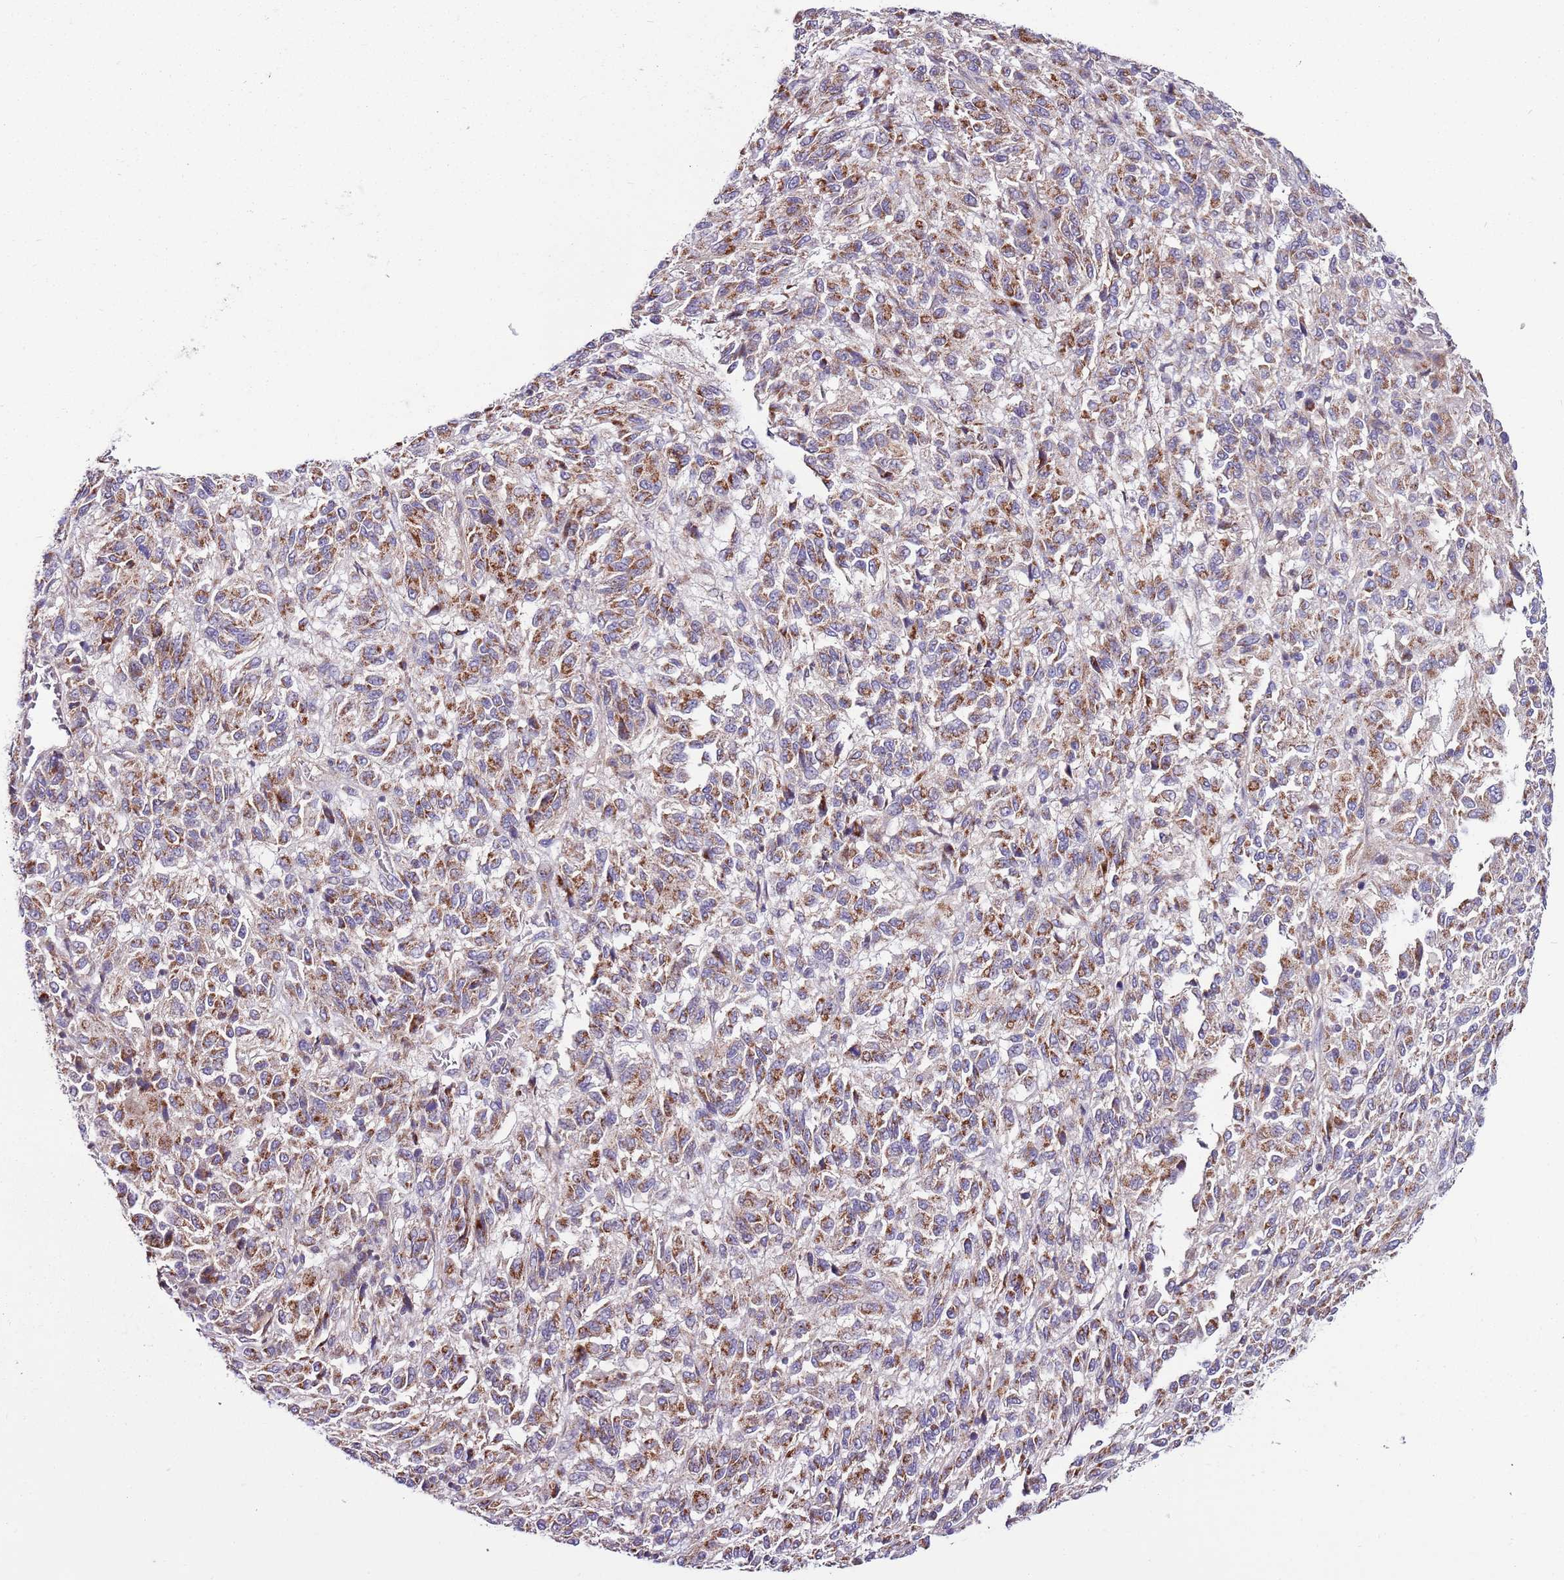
{"staining": {"intensity": "moderate", "quantity": ">75%", "location": "cytoplasmic/membranous"}, "tissue": "melanoma", "cell_type": "Tumor cells", "image_type": "cancer", "snomed": [{"axis": "morphology", "description": "Malignant melanoma, Metastatic site"}, {"axis": "topography", "description": "Lung"}], "caption": "IHC histopathology image of melanoma stained for a protein (brown), which displays medium levels of moderate cytoplasmic/membranous expression in about >75% of tumor cells.", "gene": "SMG1", "patient": {"sex": "male", "age": 64}}